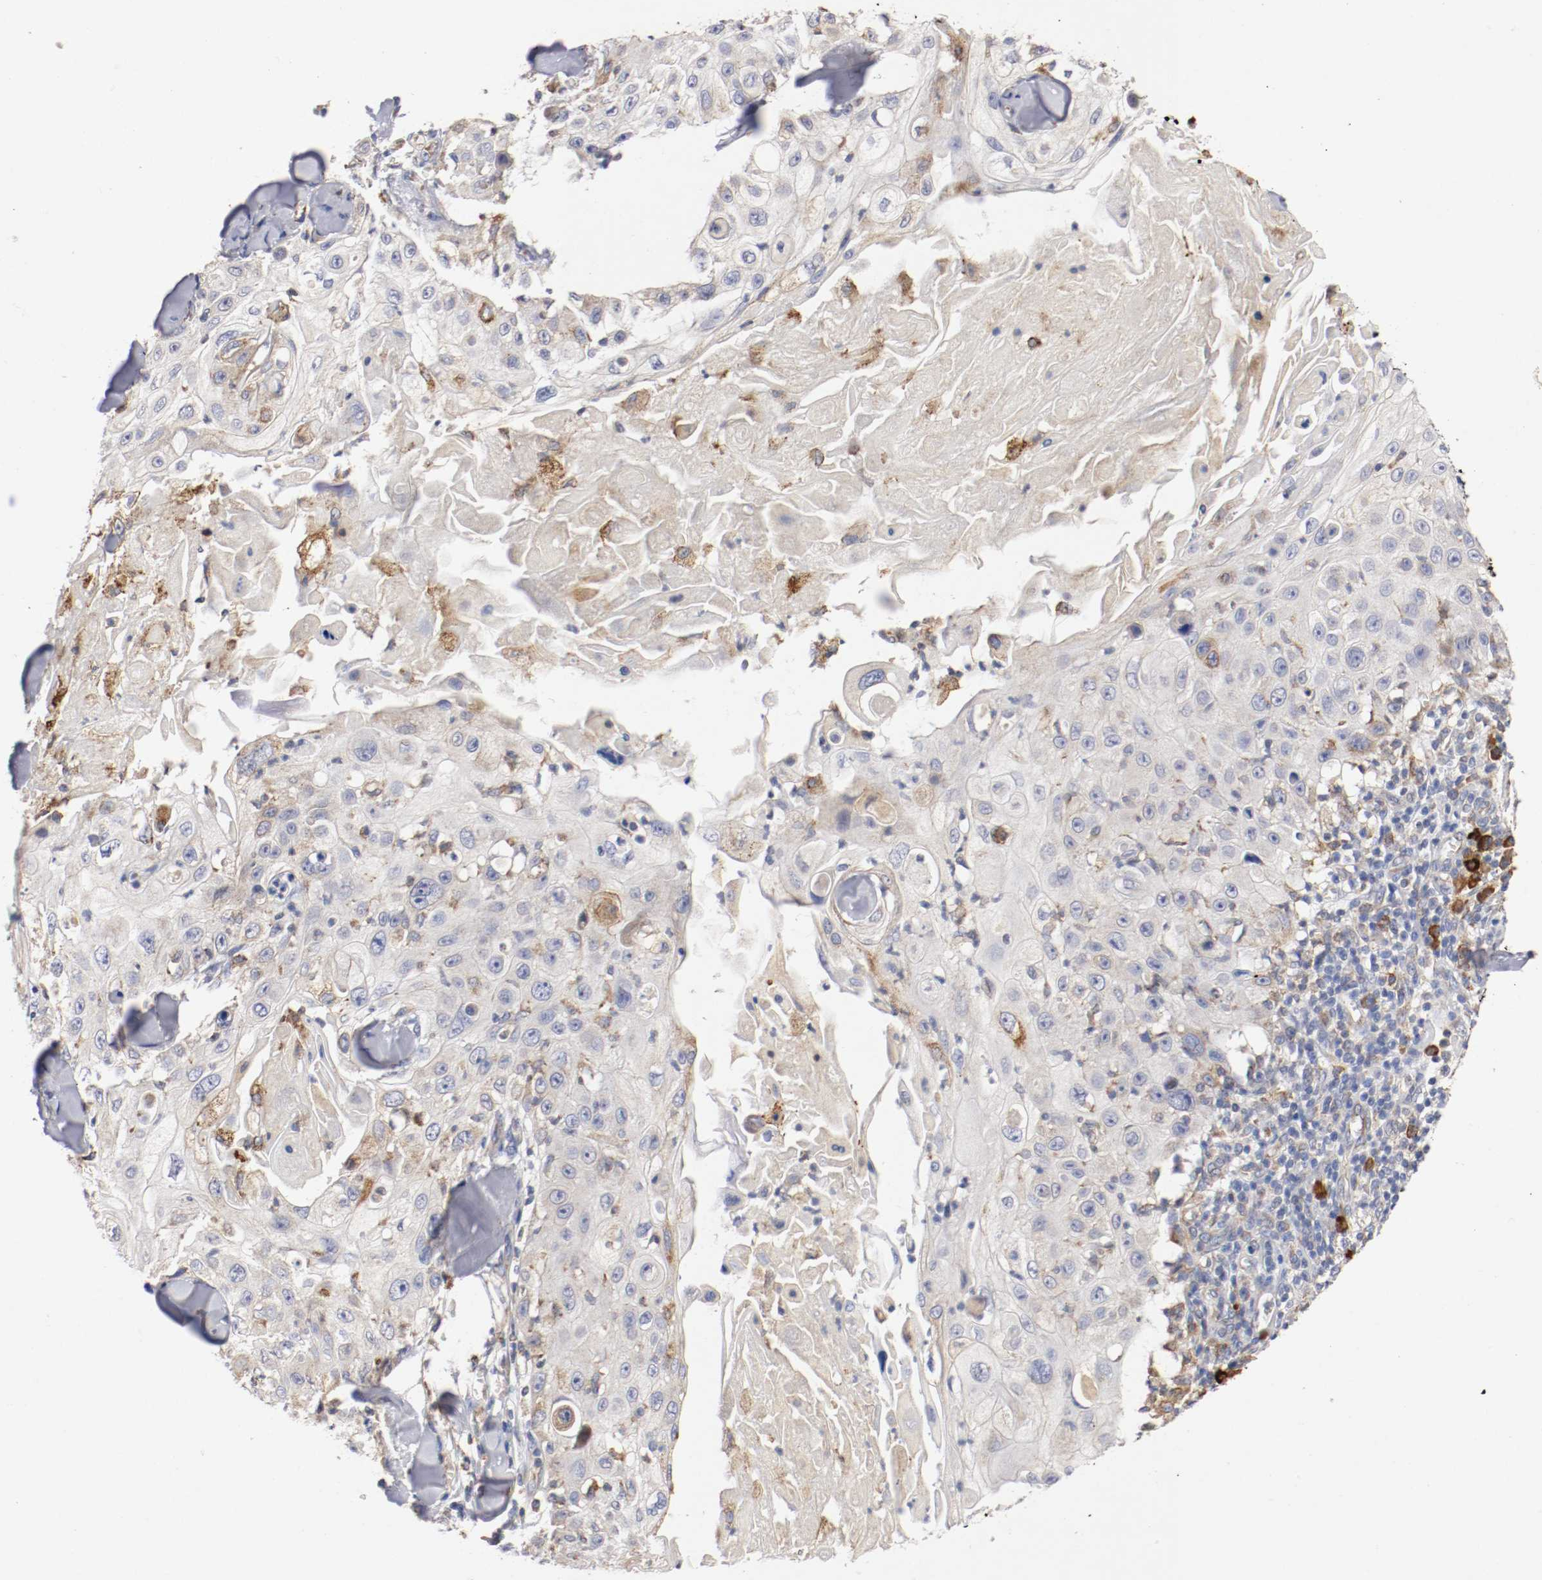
{"staining": {"intensity": "strong", "quantity": "25%-75%", "location": "cytoplasmic/membranous"}, "tissue": "skin cancer", "cell_type": "Tumor cells", "image_type": "cancer", "snomed": [{"axis": "morphology", "description": "Squamous cell carcinoma, NOS"}, {"axis": "topography", "description": "Skin"}], "caption": "A brown stain shows strong cytoplasmic/membranous expression of a protein in human skin cancer tumor cells.", "gene": "TRAF2", "patient": {"sex": "male", "age": 86}}